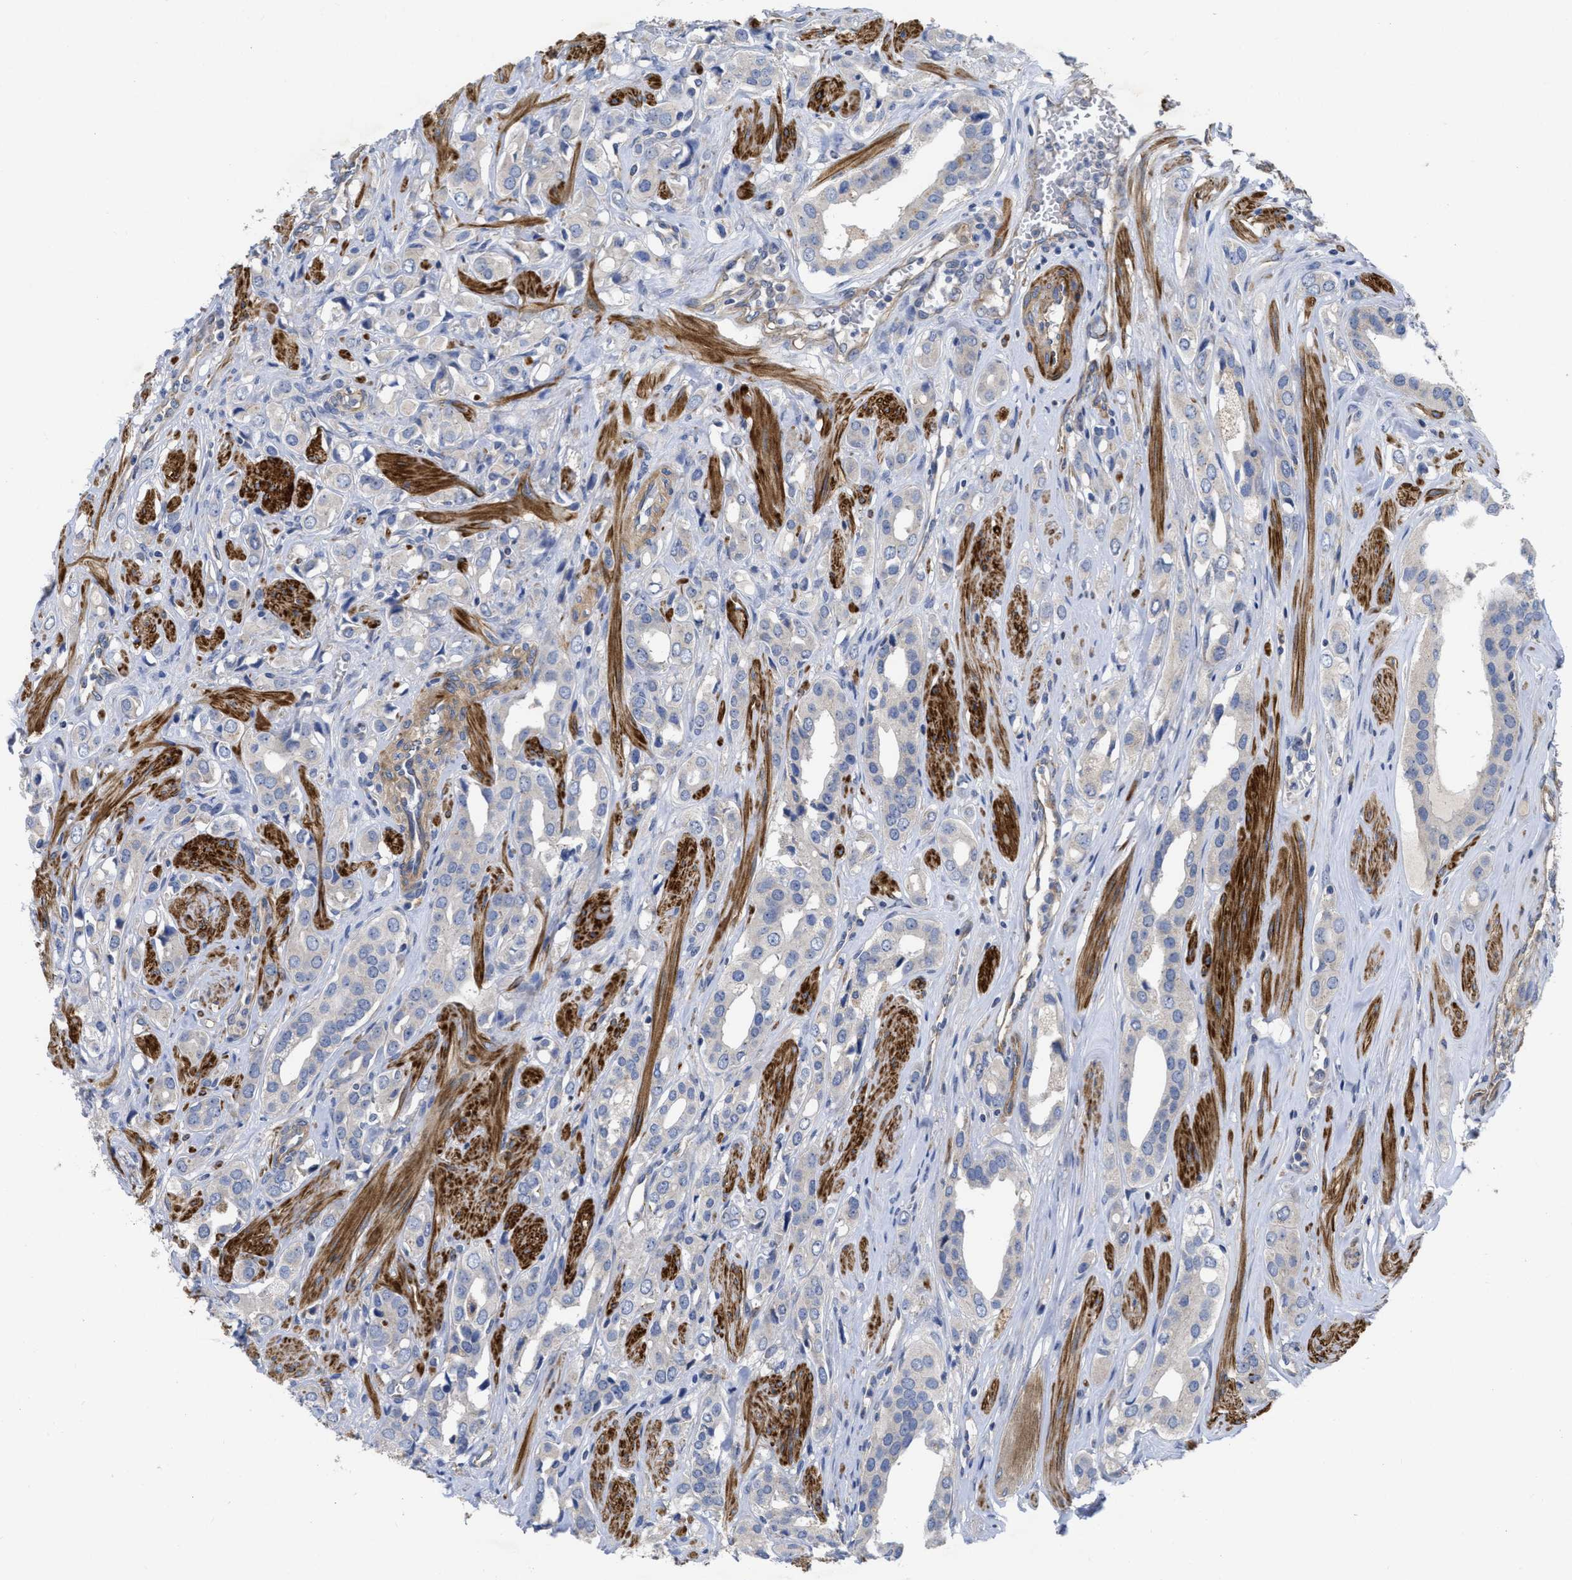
{"staining": {"intensity": "negative", "quantity": "none", "location": "none"}, "tissue": "prostate cancer", "cell_type": "Tumor cells", "image_type": "cancer", "snomed": [{"axis": "morphology", "description": "Adenocarcinoma, High grade"}, {"axis": "topography", "description": "Prostate"}], "caption": "DAB (3,3'-diaminobenzidine) immunohistochemical staining of human adenocarcinoma (high-grade) (prostate) displays no significant positivity in tumor cells.", "gene": "ARHGEF26", "patient": {"sex": "male", "age": 52}}